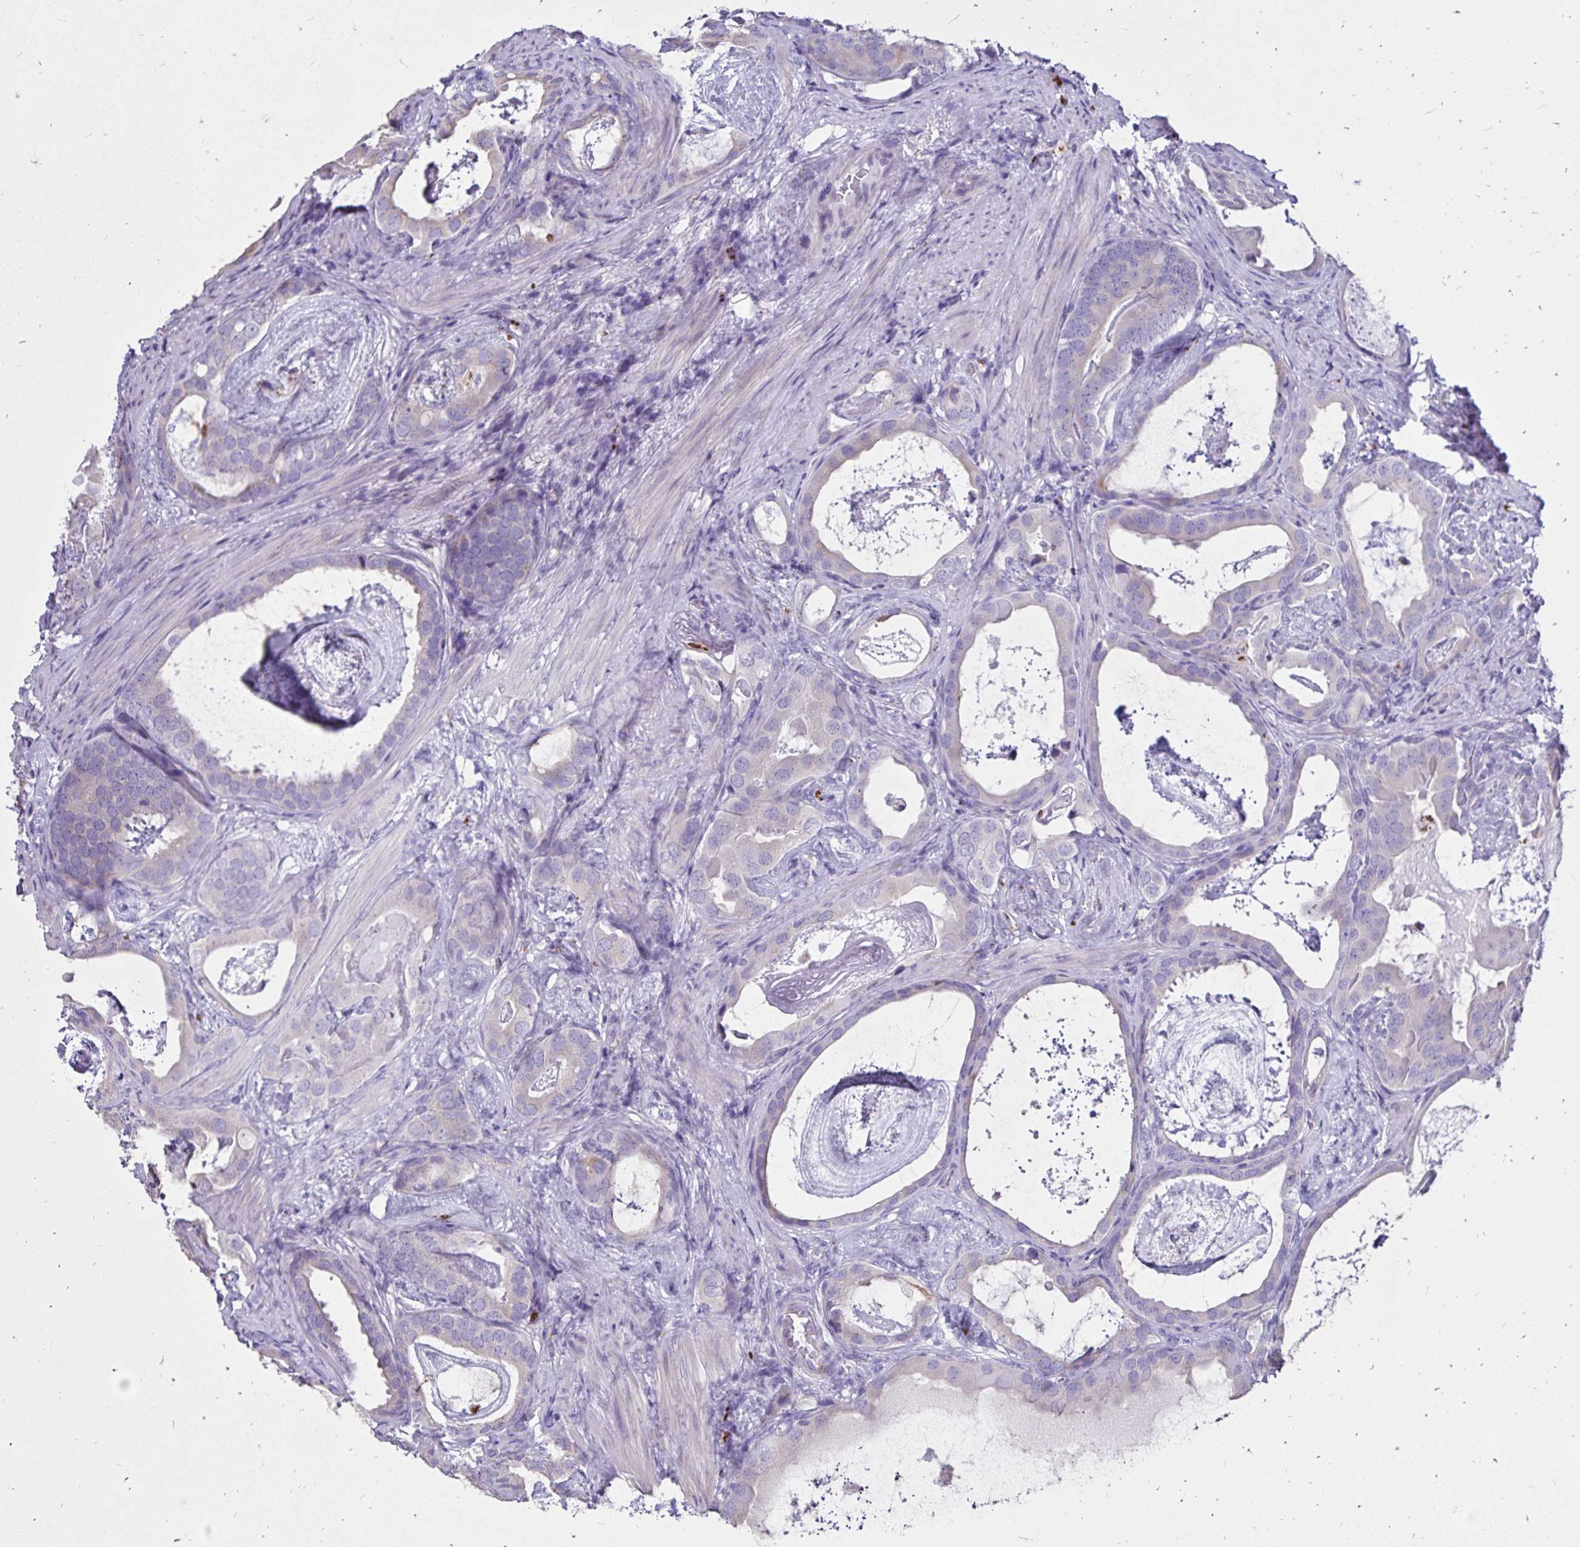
{"staining": {"intensity": "weak", "quantity": "<25%", "location": "cytoplasmic/membranous"}, "tissue": "prostate cancer", "cell_type": "Tumor cells", "image_type": "cancer", "snomed": [{"axis": "morphology", "description": "Adenocarcinoma, Low grade"}, {"axis": "topography", "description": "Prostate and seminal vesicle, NOS"}], "caption": "IHC image of human prostate cancer (low-grade adenocarcinoma) stained for a protein (brown), which exhibits no expression in tumor cells.", "gene": "EVPL", "patient": {"sex": "male", "age": 71}}